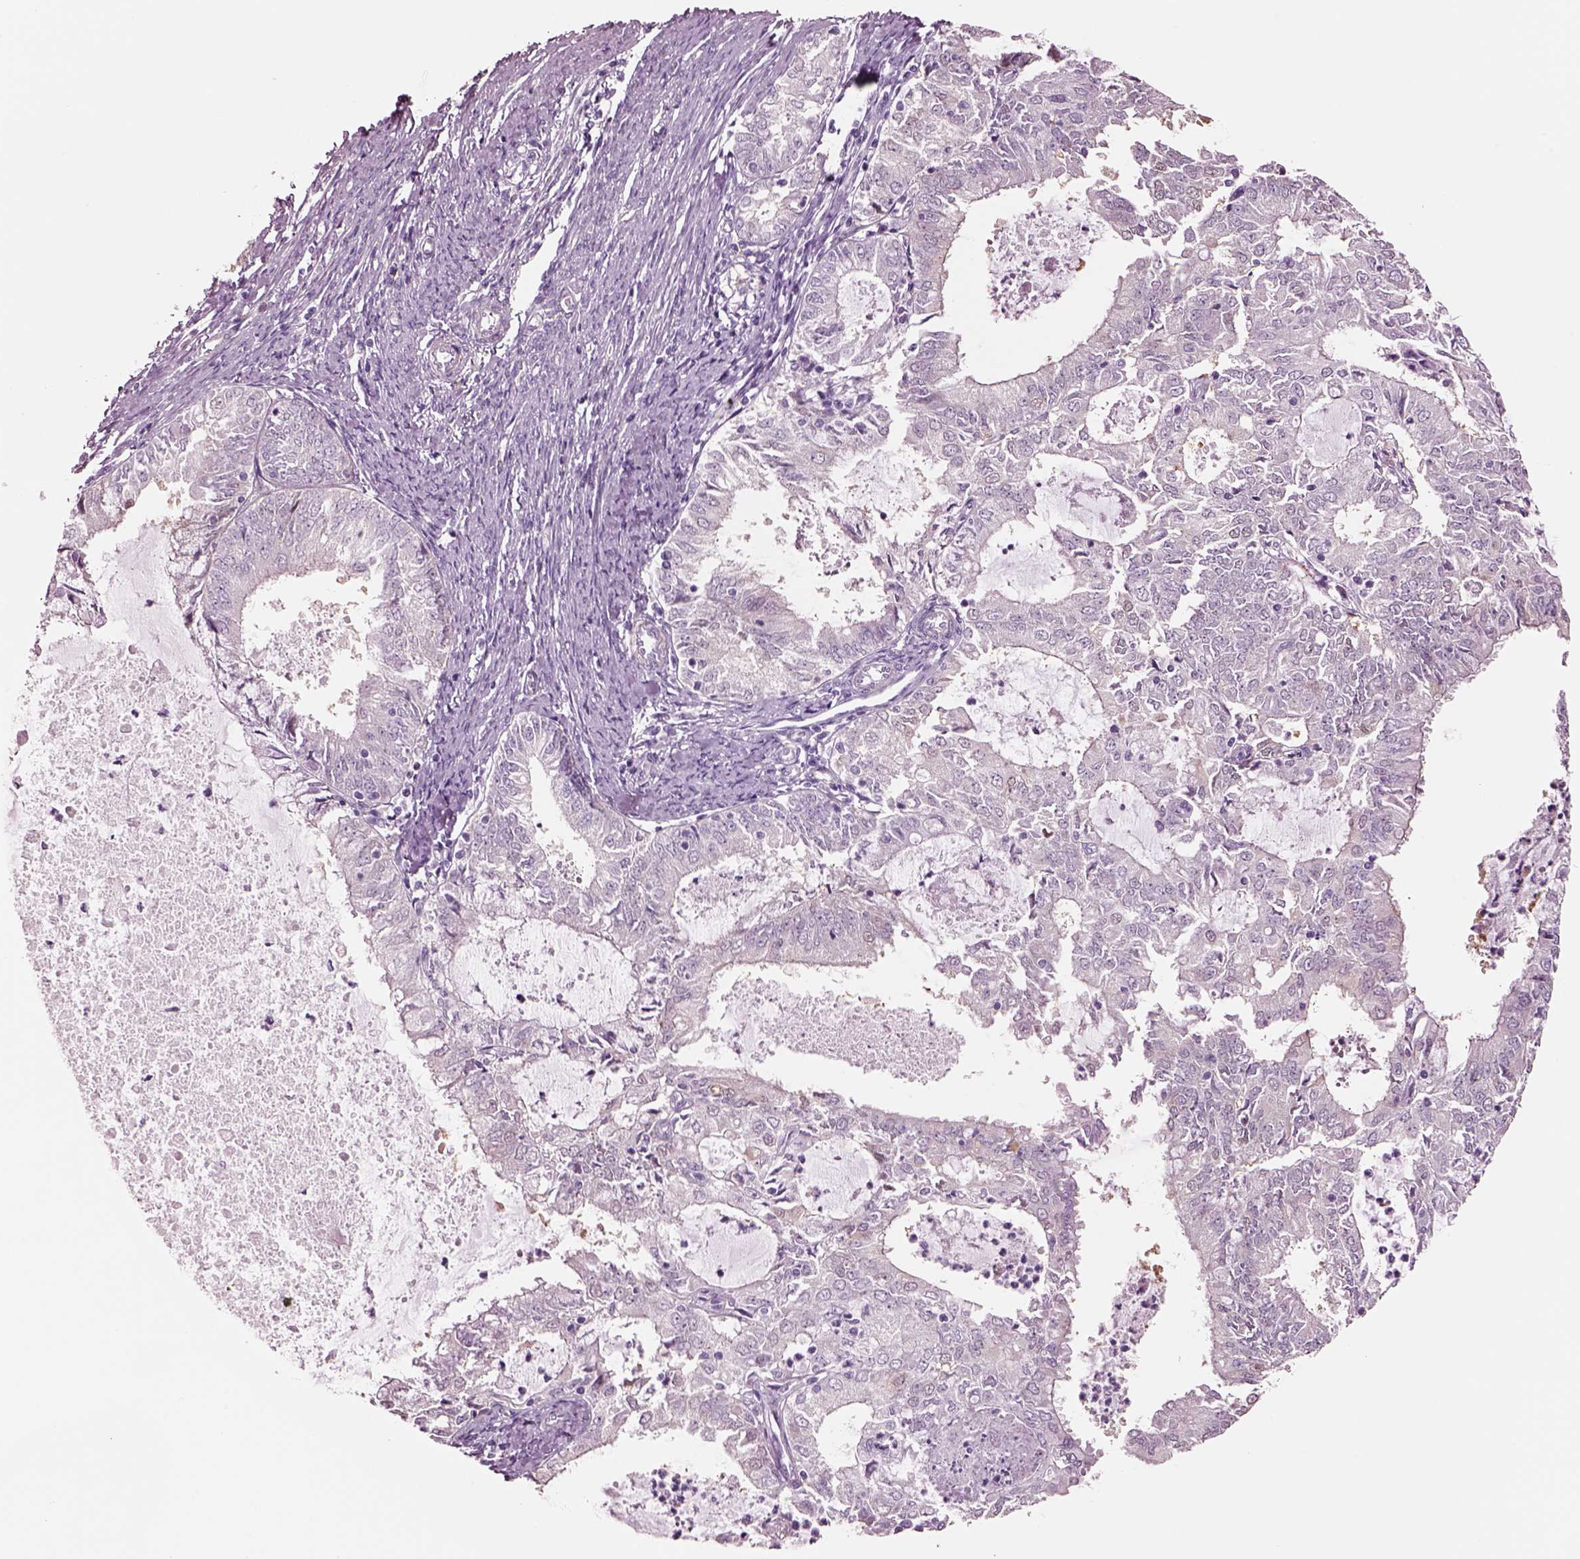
{"staining": {"intensity": "negative", "quantity": "none", "location": "none"}, "tissue": "endometrial cancer", "cell_type": "Tumor cells", "image_type": "cancer", "snomed": [{"axis": "morphology", "description": "Adenocarcinoma, NOS"}, {"axis": "topography", "description": "Endometrium"}], "caption": "Immunohistochemistry (IHC) of human endometrial cancer reveals no positivity in tumor cells.", "gene": "SCML2", "patient": {"sex": "female", "age": 57}}